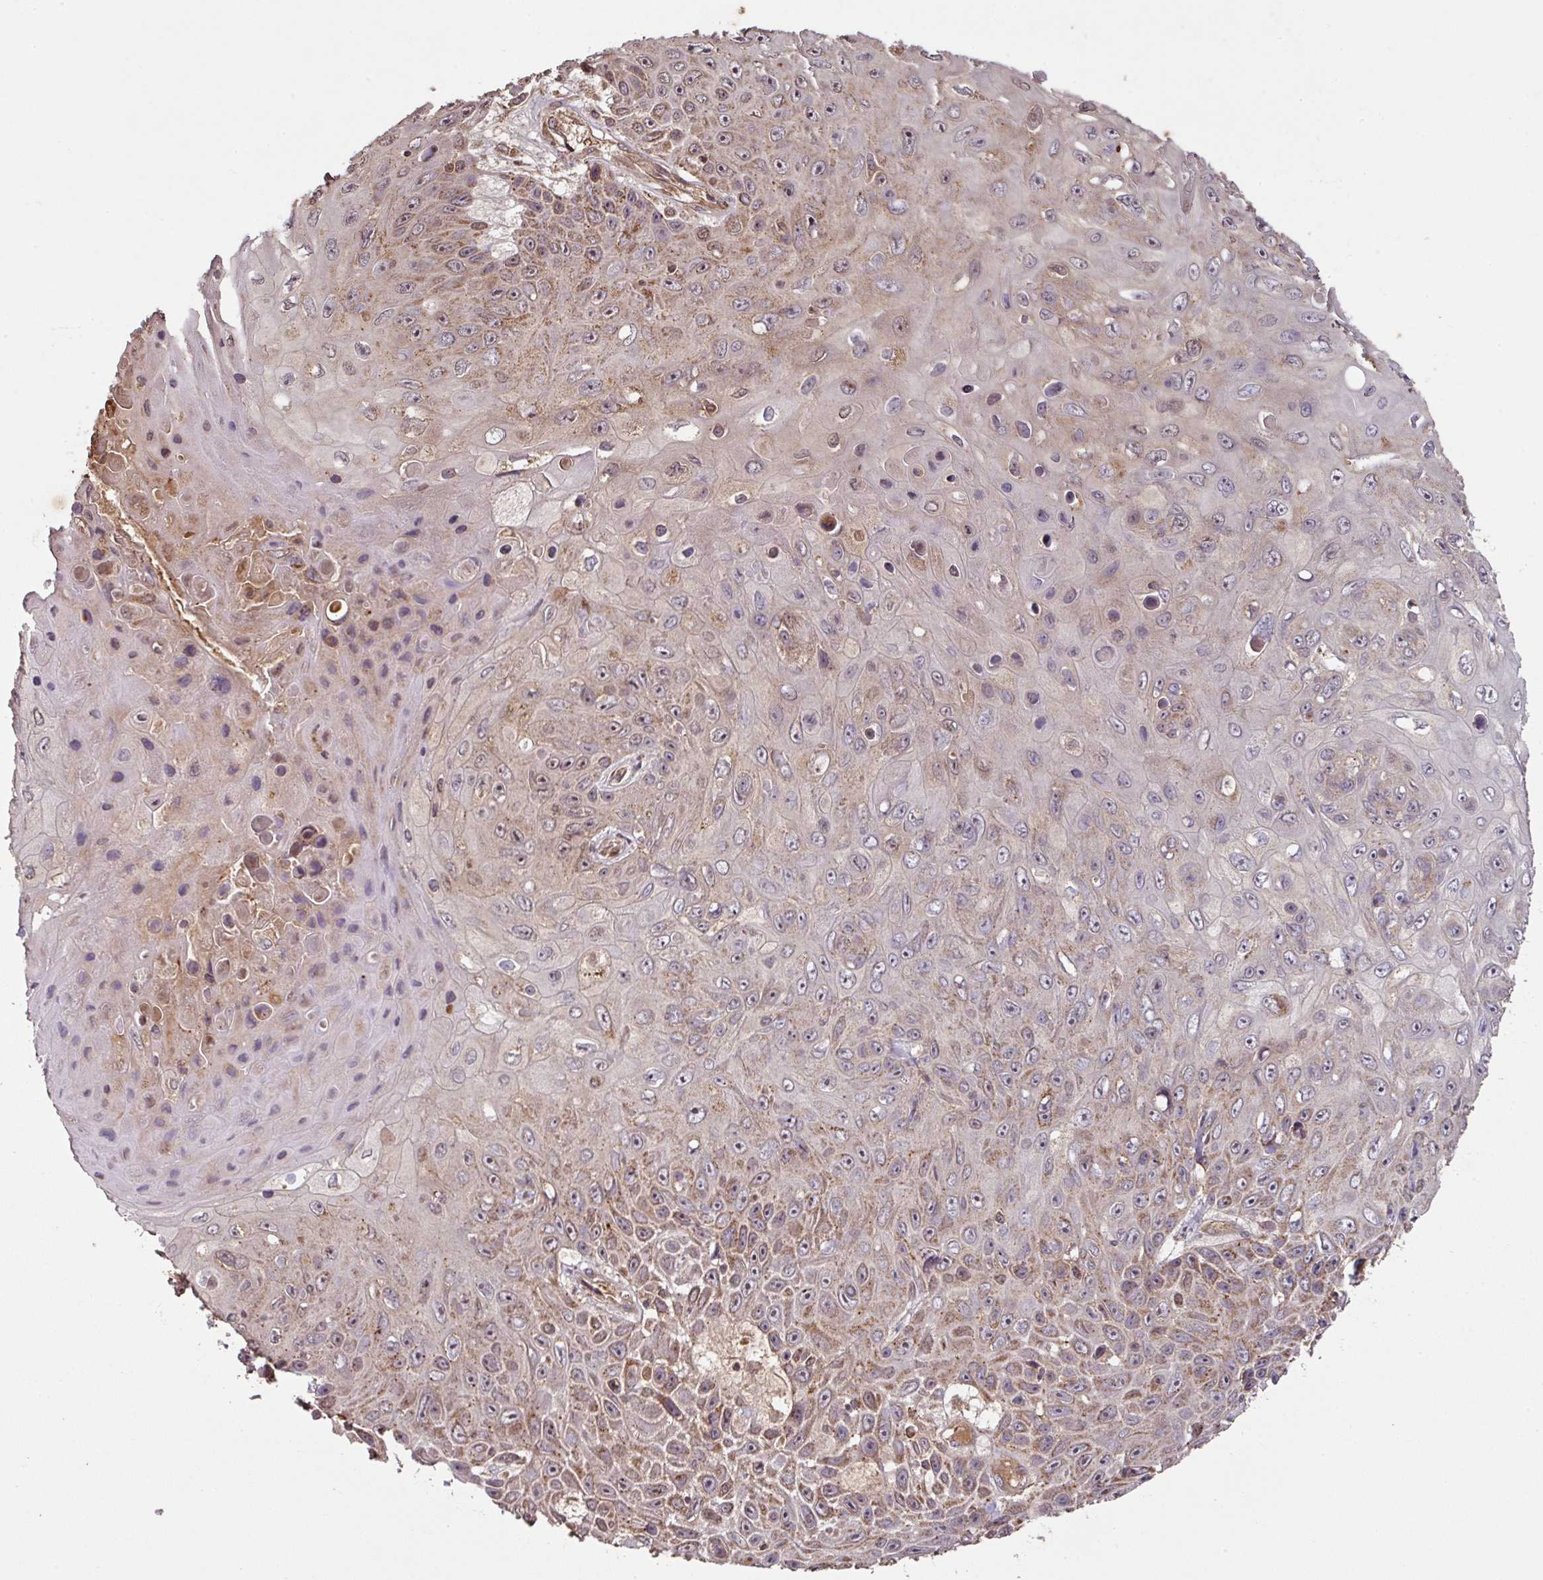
{"staining": {"intensity": "moderate", "quantity": ">75%", "location": "cytoplasmic/membranous"}, "tissue": "skin cancer", "cell_type": "Tumor cells", "image_type": "cancer", "snomed": [{"axis": "morphology", "description": "Squamous cell carcinoma, NOS"}, {"axis": "topography", "description": "Skin"}], "caption": "Skin cancer stained with a protein marker shows moderate staining in tumor cells.", "gene": "MRRF", "patient": {"sex": "male", "age": 82}}